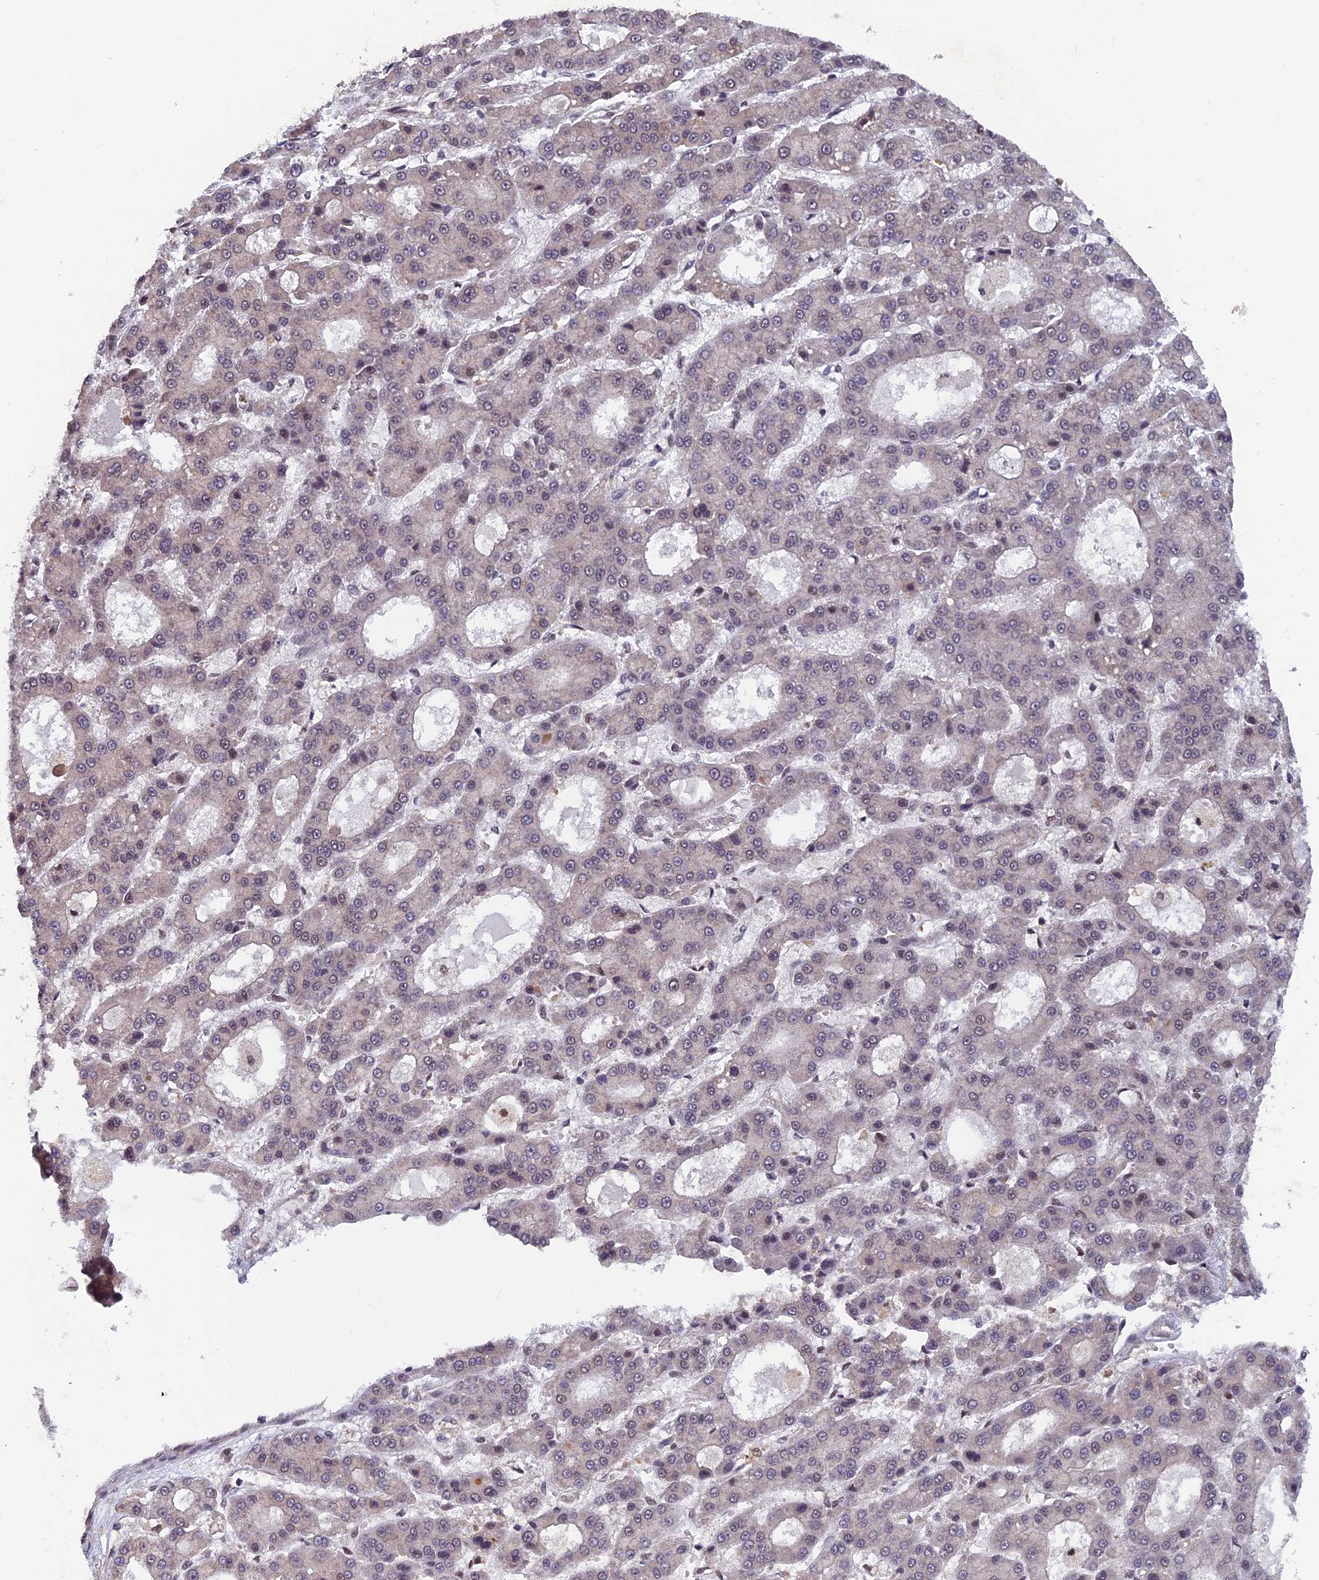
{"staining": {"intensity": "negative", "quantity": "none", "location": "none"}, "tissue": "liver cancer", "cell_type": "Tumor cells", "image_type": "cancer", "snomed": [{"axis": "morphology", "description": "Carcinoma, Hepatocellular, NOS"}, {"axis": "topography", "description": "Liver"}], "caption": "There is no significant expression in tumor cells of liver cancer (hepatocellular carcinoma). The staining is performed using DAB brown chromogen with nuclei counter-stained in using hematoxylin.", "gene": "FAM53C", "patient": {"sex": "male", "age": 70}}